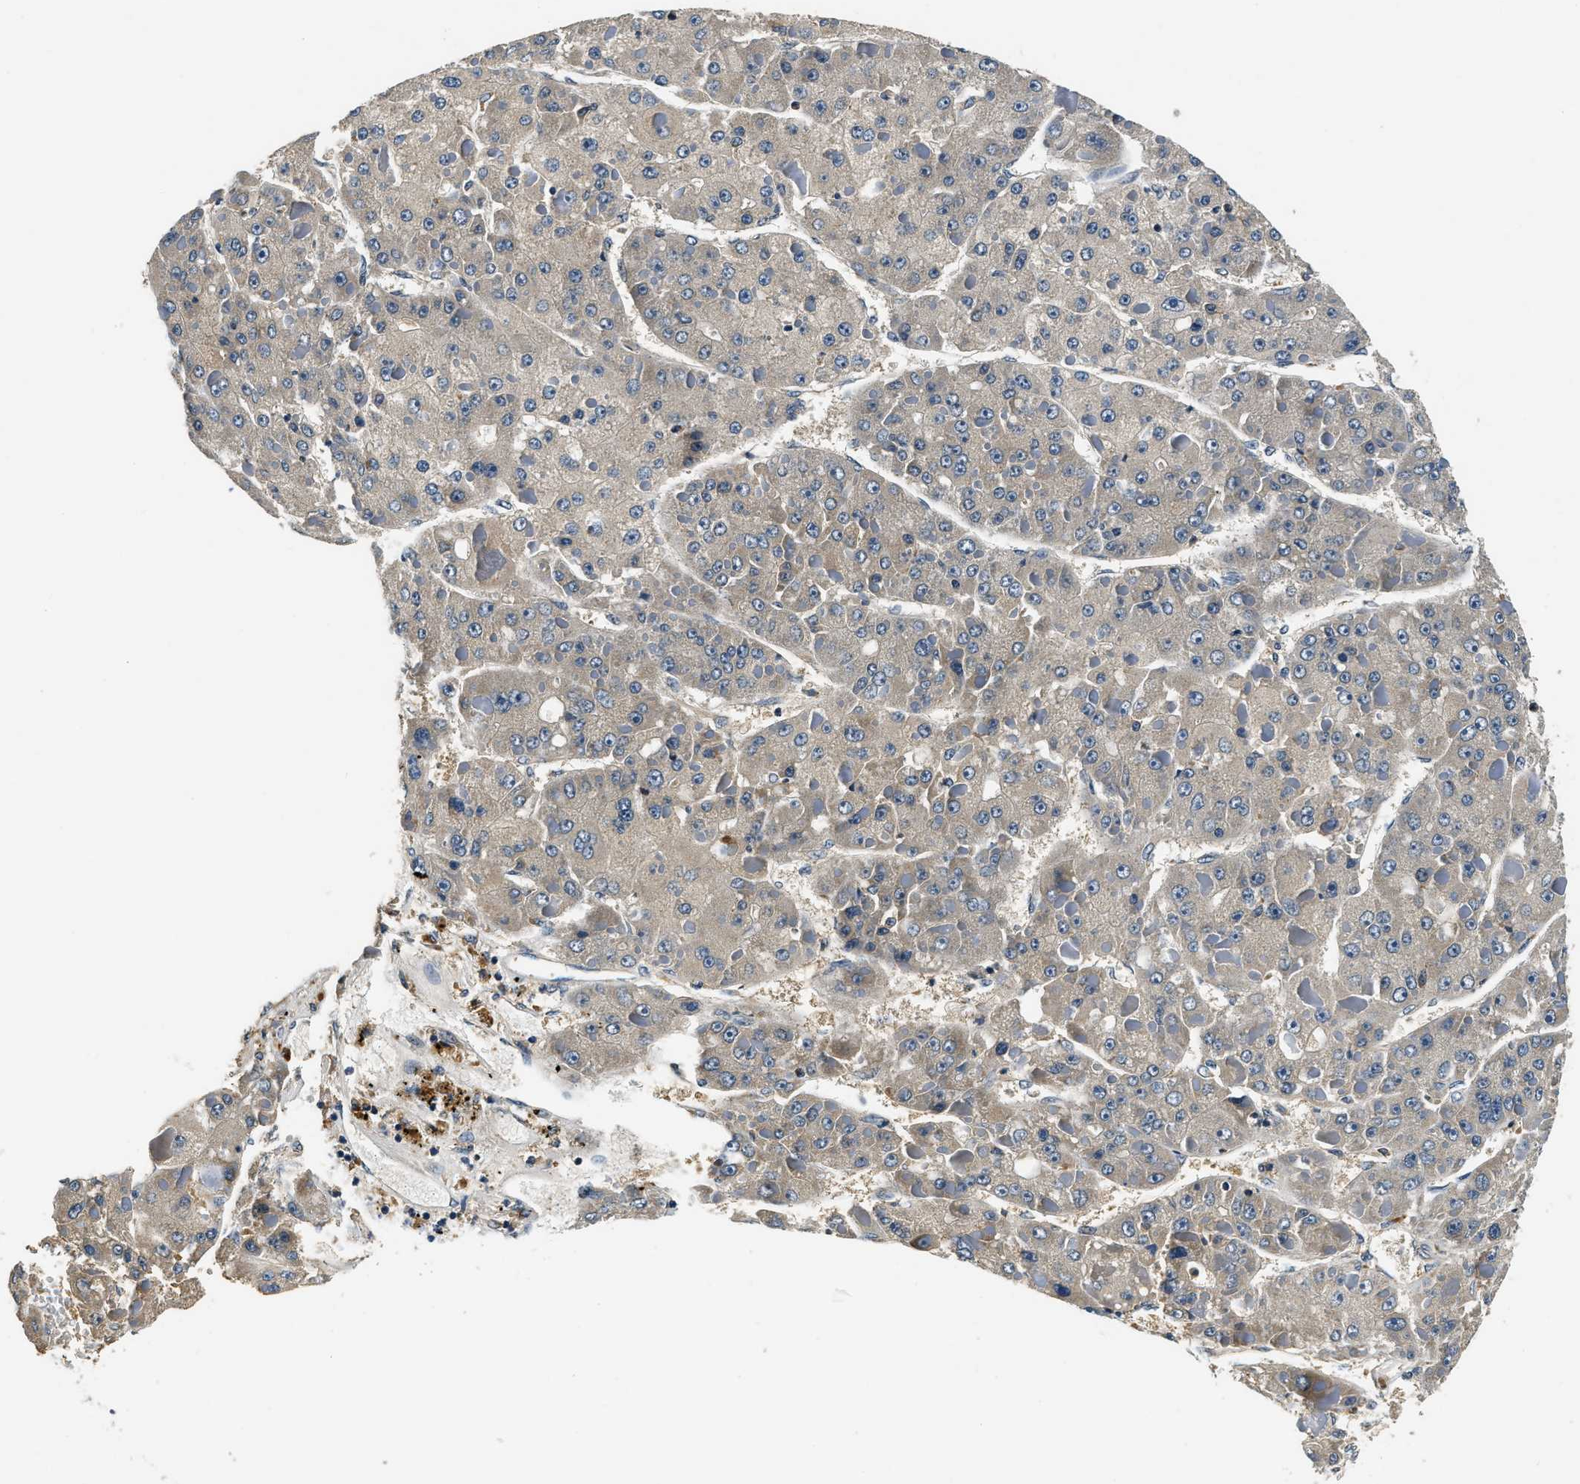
{"staining": {"intensity": "weak", "quantity": "<25%", "location": "cytoplasmic/membranous"}, "tissue": "liver cancer", "cell_type": "Tumor cells", "image_type": "cancer", "snomed": [{"axis": "morphology", "description": "Carcinoma, Hepatocellular, NOS"}, {"axis": "topography", "description": "Liver"}], "caption": "An IHC image of hepatocellular carcinoma (liver) is shown. There is no staining in tumor cells of hepatocellular carcinoma (liver).", "gene": "RESF1", "patient": {"sex": "female", "age": 73}}